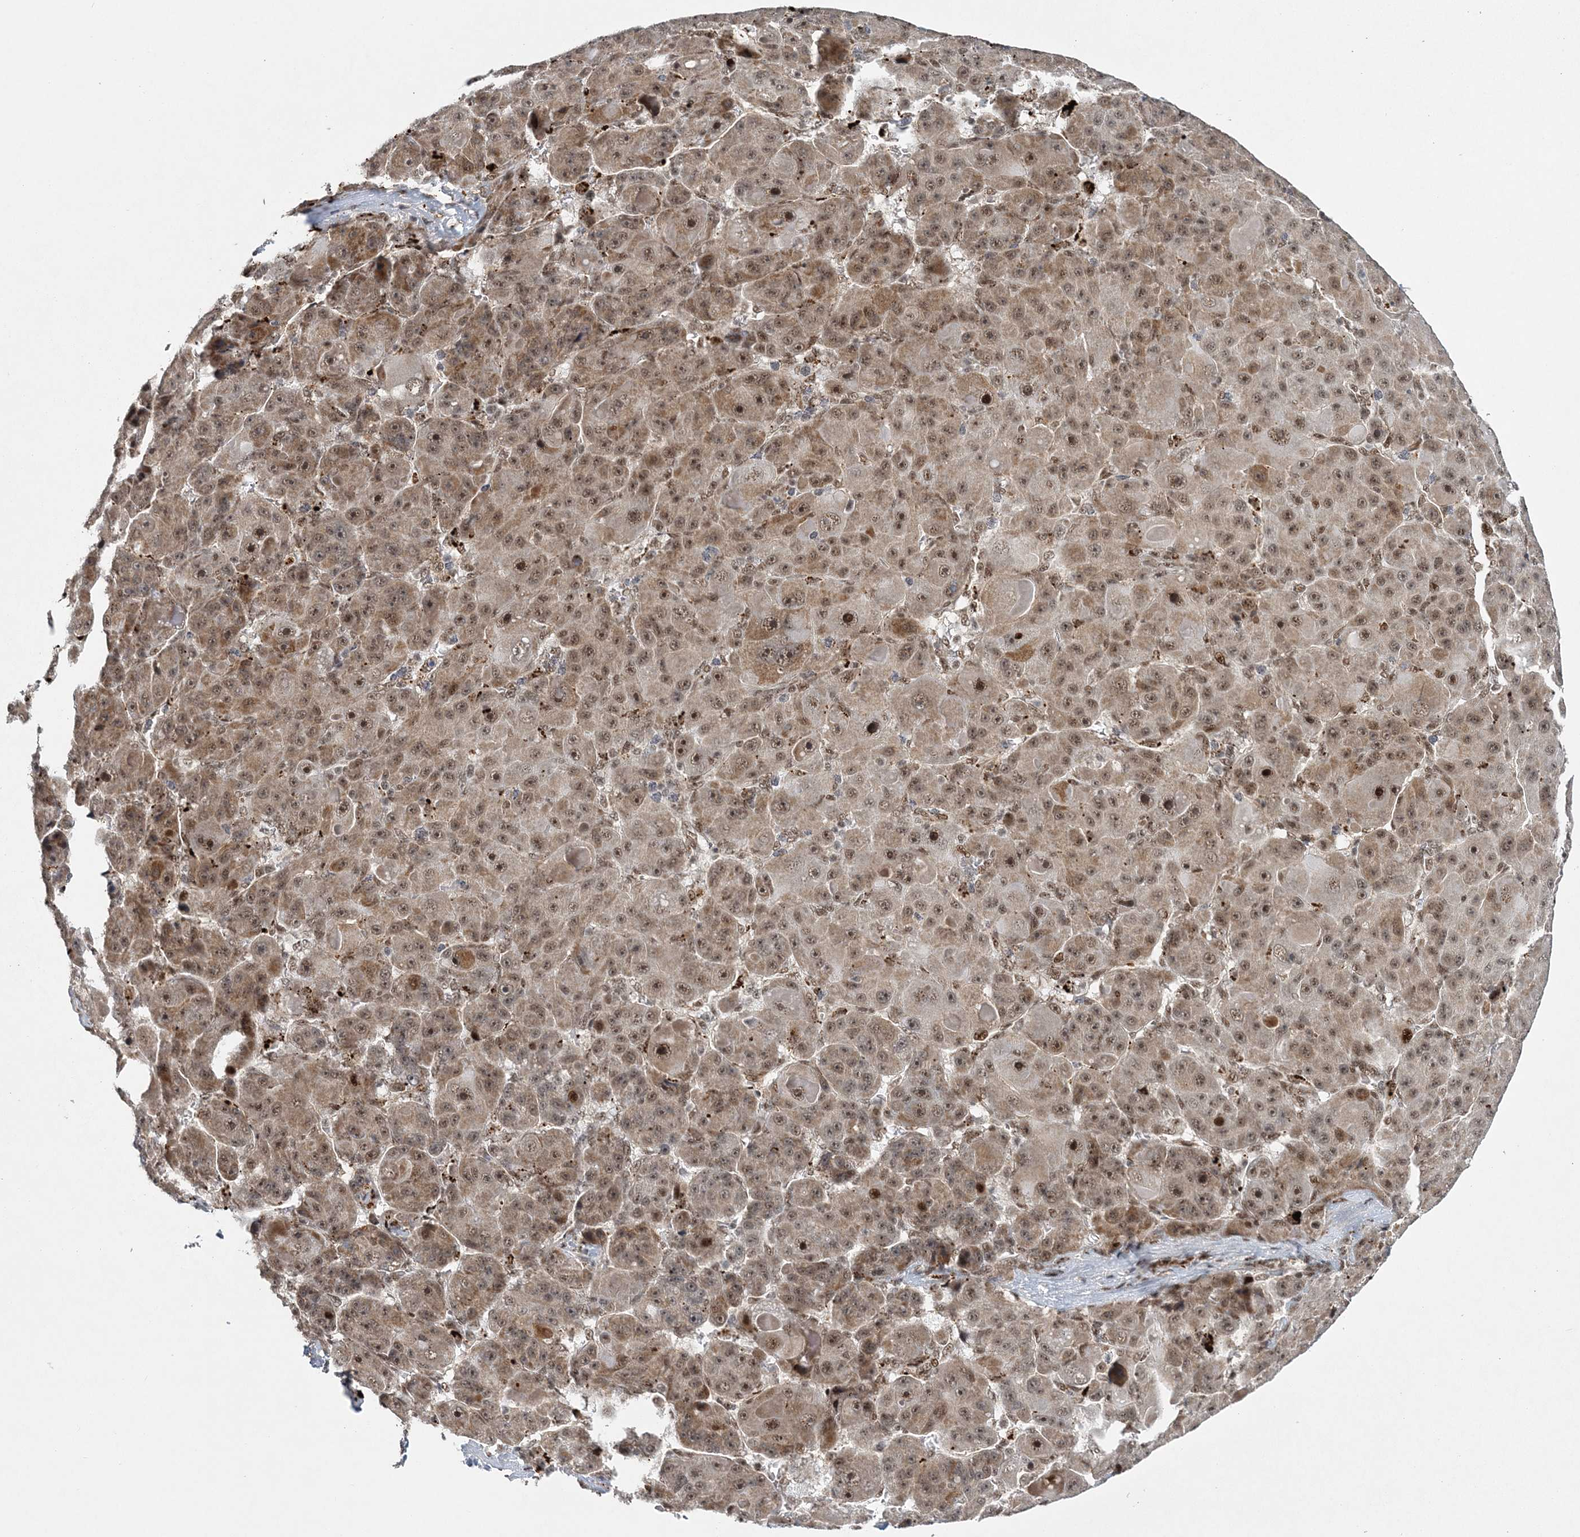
{"staining": {"intensity": "moderate", "quantity": ">75%", "location": "nuclear"}, "tissue": "liver cancer", "cell_type": "Tumor cells", "image_type": "cancer", "snomed": [{"axis": "morphology", "description": "Carcinoma, Hepatocellular, NOS"}, {"axis": "topography", "description": "Liver"}], "caption": "Hepatocellular carcinoma (liver) tissue reveals moderate nuclear positivity in approximately >75% of tumor cells", "gene": "CWC22", "patient": {"sex": "male", "age": 76}}